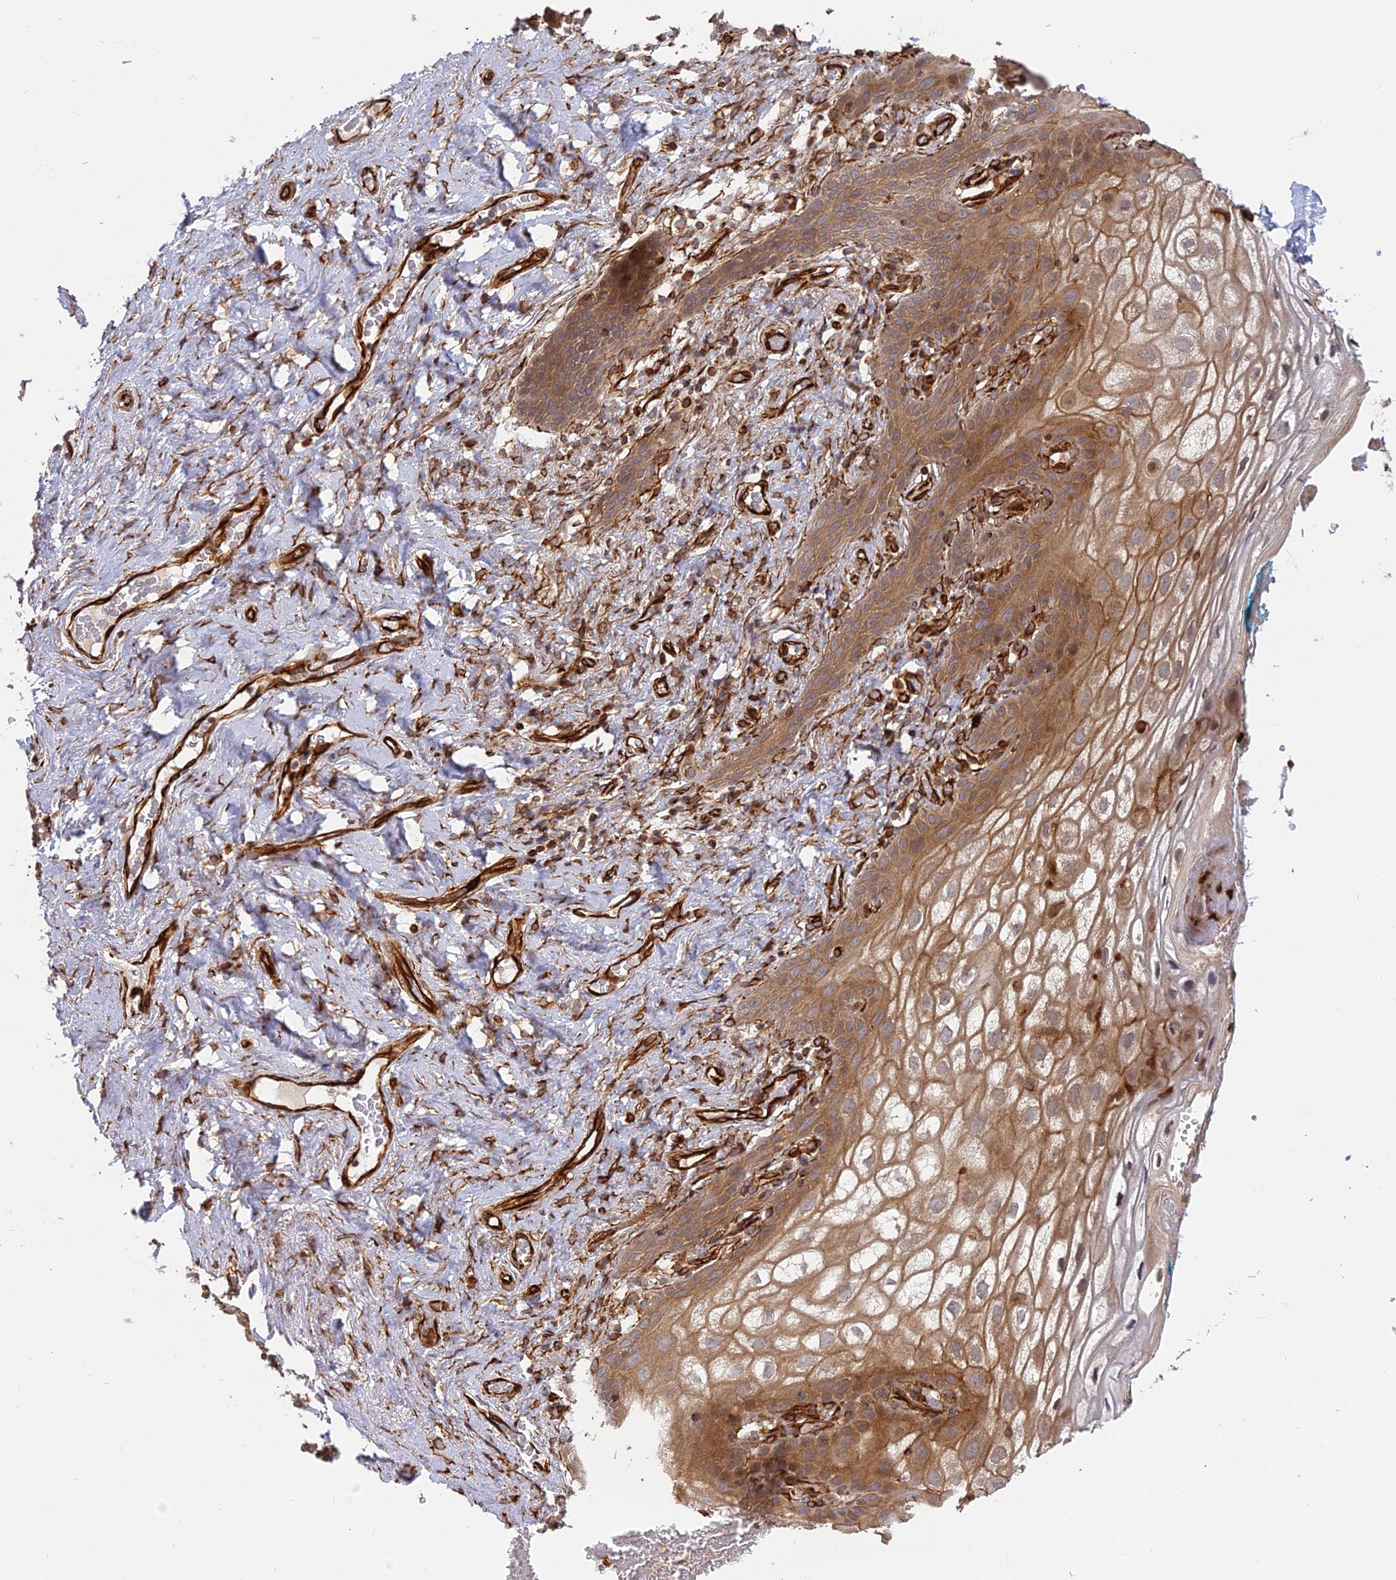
{"staining": {"intensity": "moderate", "quantity": ">75%", "location": "cytoplasmic/membranous"}, "tissue": "vagina", "cell_type": "Squamous epithelial cells", "image_type": "normal", "snomed": [{"axis": "morphology", "description": "Normal tissue, NOS"}, {"axis": "topography", "description": "Vagina"}], "caption": "A photomicrograph of human vagina stained for a protein reveals moderate cytoplasmic/membranous brown staining in squamous epithelial cells. The staining was performed using DAB, with brown indicating positive protein expression. Nuclei are stained blue with hematoxylin.", "gene": "PHLDB3", "patient": {"sex": "female", "age": 68}}